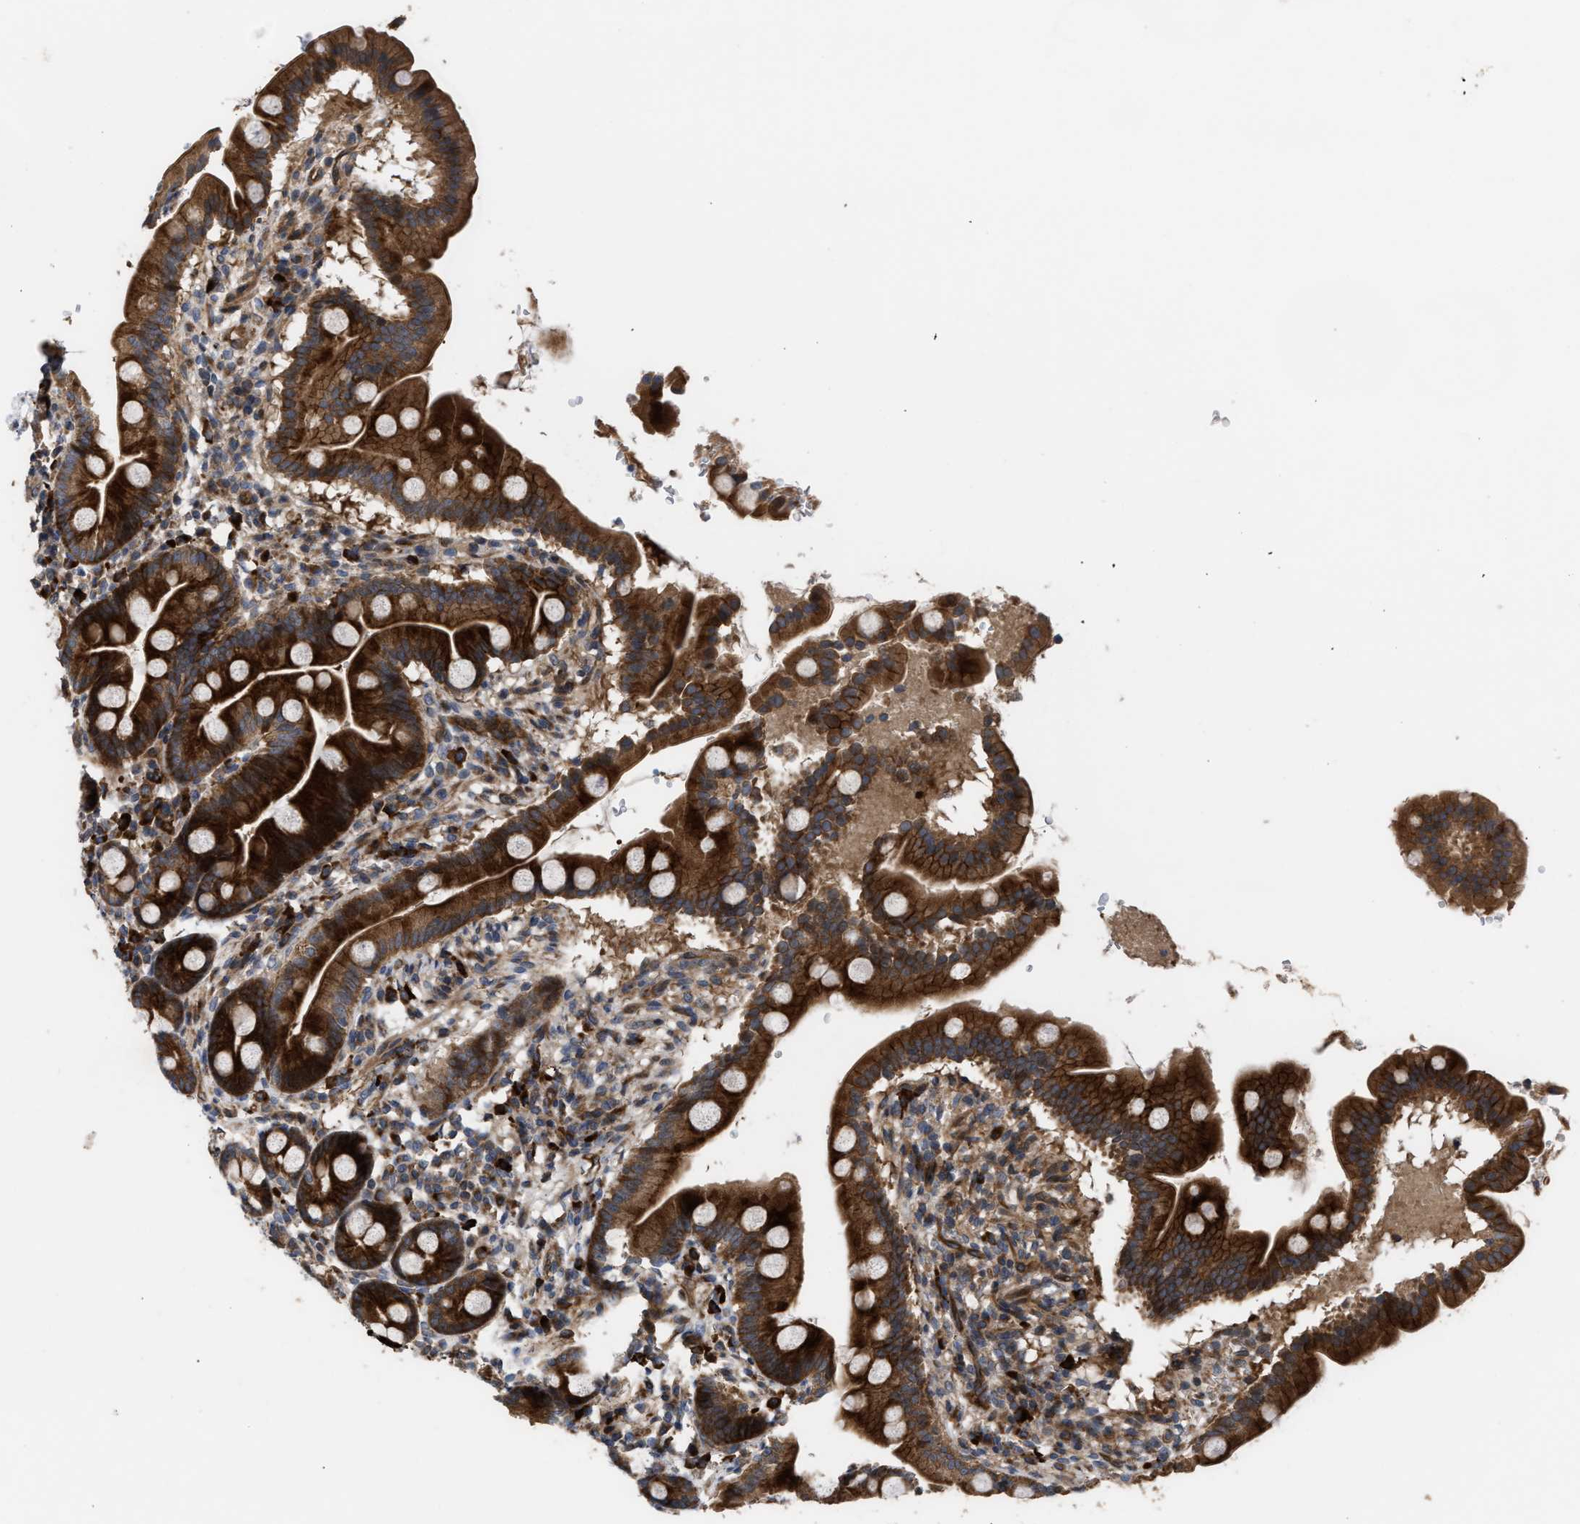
{"staining": {"intensity": "strong", "quantity": ">75%", "location": "cytoplasmic/membranous"}, "tissue": "duodenum", "cell_type": "Glandular cells", "image_type": "normal", "snomed": [{"axis": "morphology", "description": "Normal tissue, NOS"}, {"axis": "topography", "description": "Duodenum"}], "caption": "Approximately >75% of glandular cells in normal human duodenum exhibit strong cytoplasmic/membranous protein expression as visualized by brown immunohistochemical staining.", "gene": "STAU1", "patient": {"sex": "male", "age": 50}}